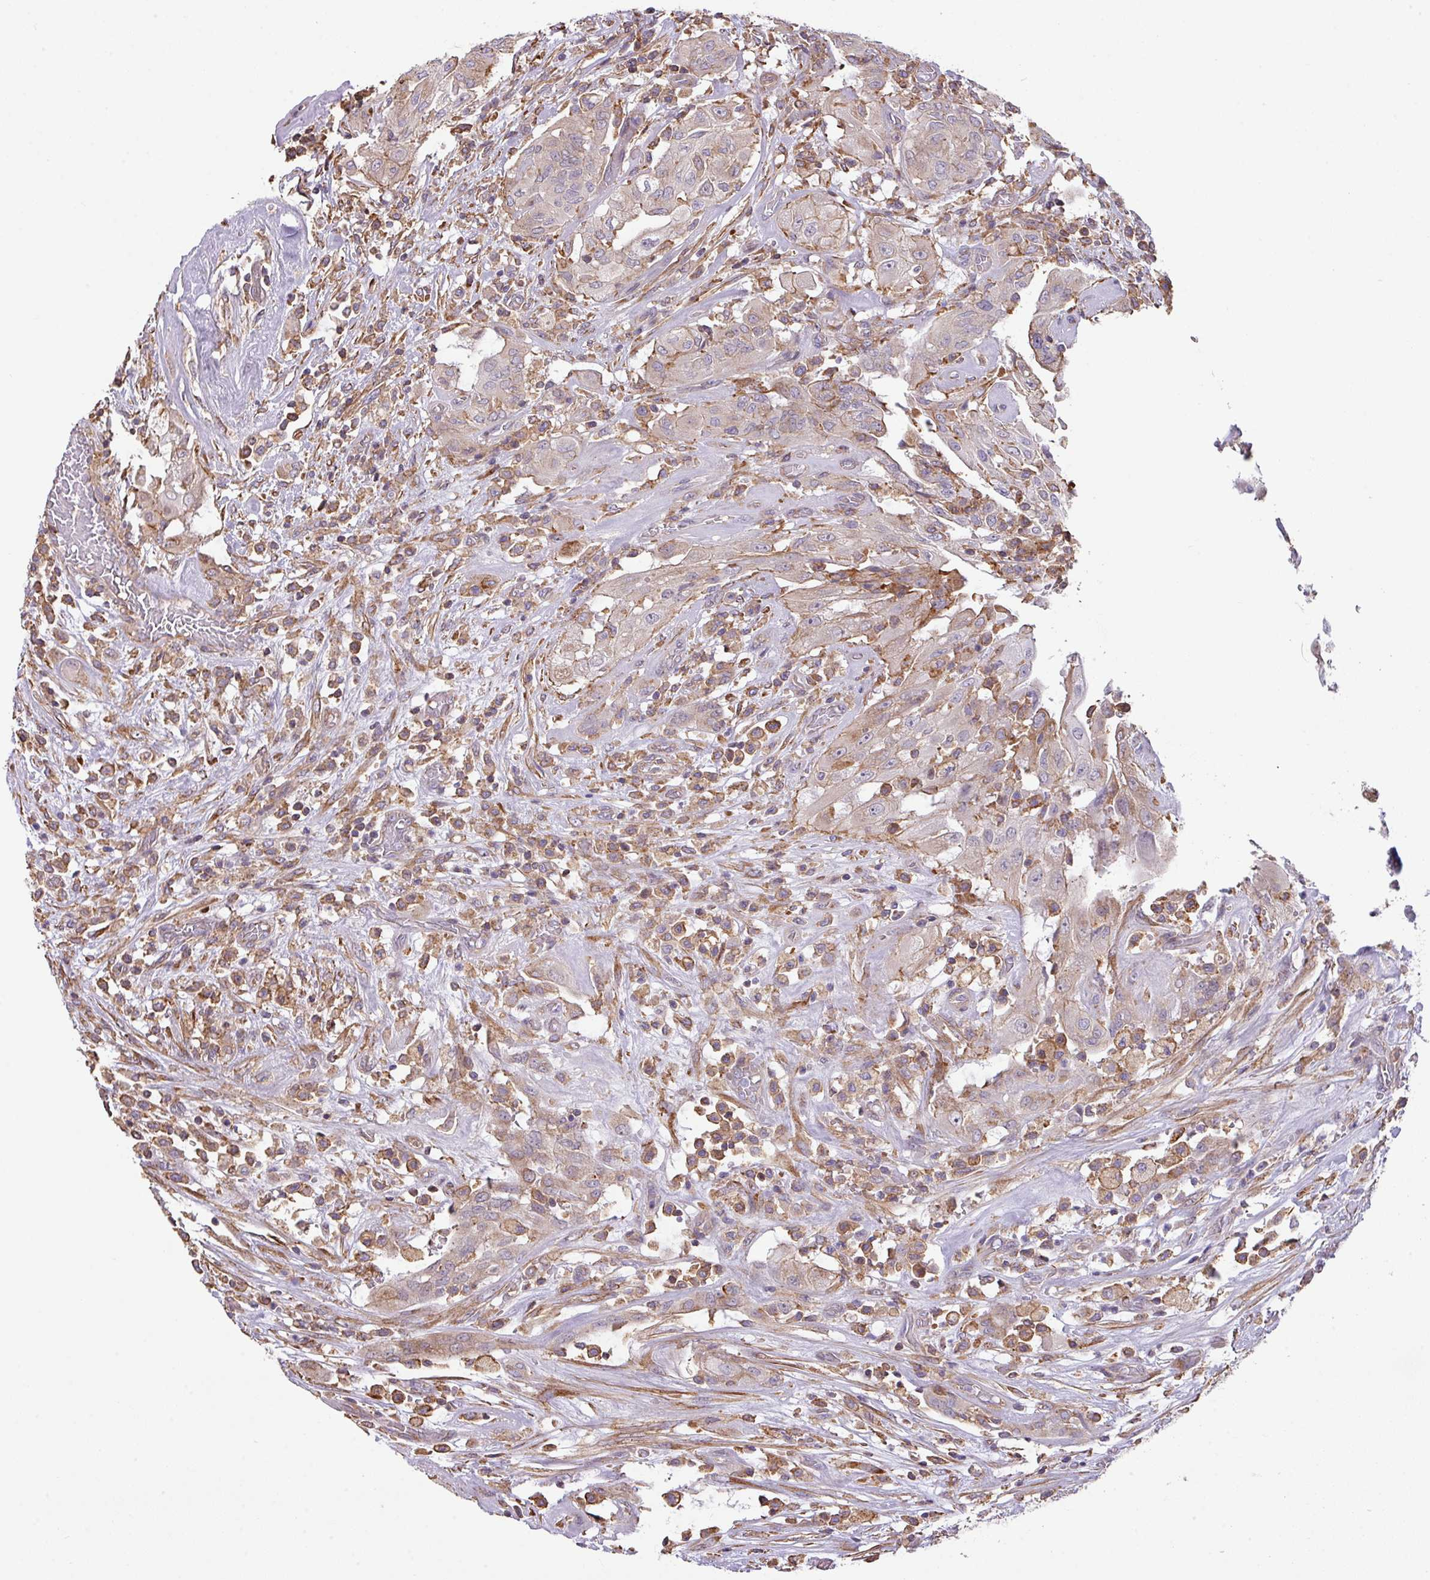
{"staining": {"intensity": "moderate", "quantity": "<25%", "location": "cytoplasmic/membranous"}, "tissue": "thyroid cancer", "cell_type": "Tumor cells", "image_type": "cancer", "snomed": [{"axis": "morphology", "description": "Papillary adenocarcinoma, NOS"}, {"axis": "topography", "description": "Thyroid gland"}], "caption": "This is a histology image of immunohistochemistry (IHC) staining of thyroid papillary adenocarcinoma, which shows moderate staining in the cytoplasmic/membranous of tumor cells.", "gene": "LRRC41", "patient": {"sex": "female", "age": 59}}